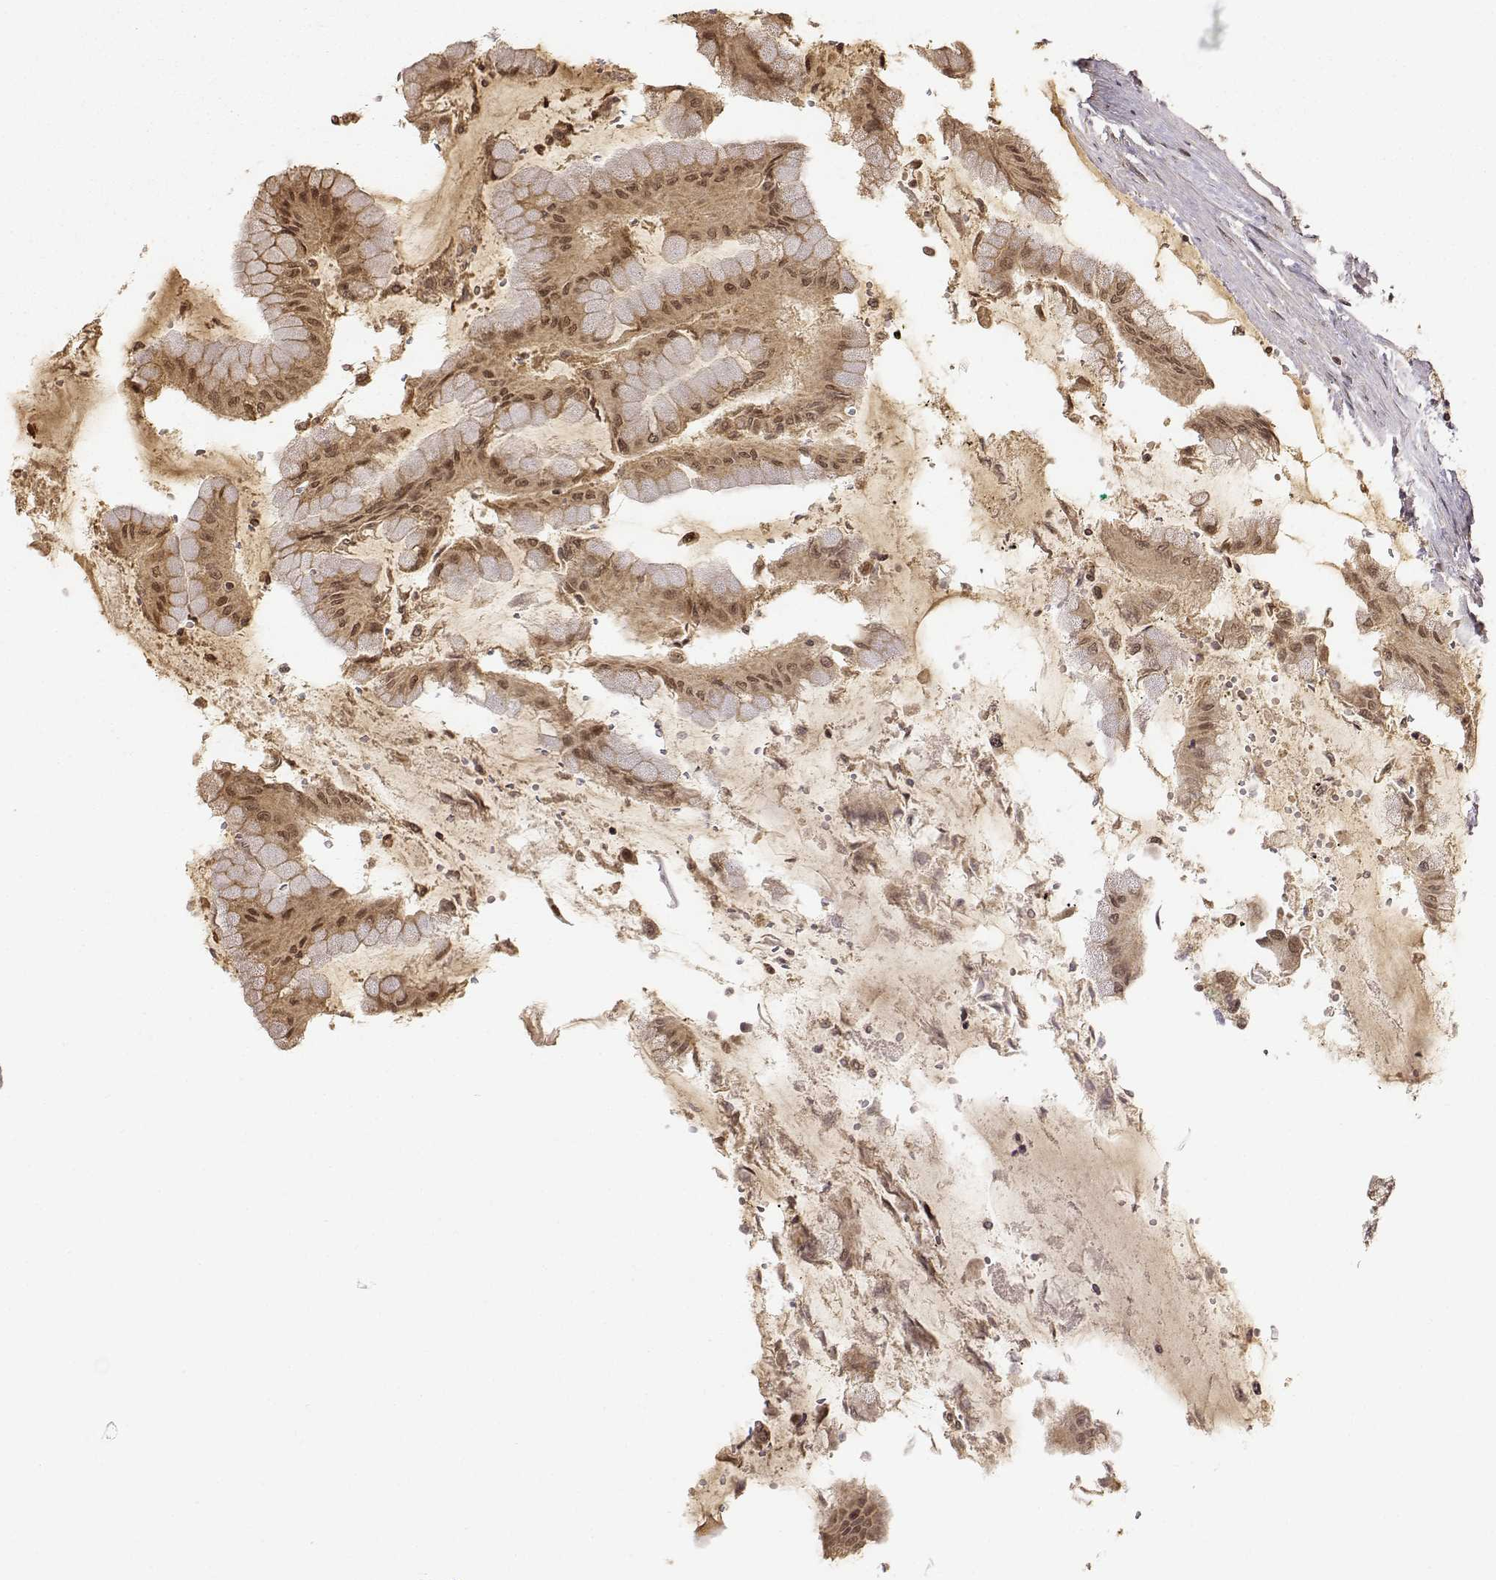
{"staining": {"intensity": "moderate", "quantity": ">75%", "location": "cytoplasmic/membranous,nuclear"}, "tissue": "stomach", "cell_type": "Glandular cells", "image_type": "normal", "snomed": [{"axis": "morphology", "description": "Normal tissue, NOS"}, {"axis": "topography", "description": "Stomach, upper"}], "caption": "Glandular cells demonstrate moderate cytoplasmic/membranous,nuclear positivity in about >75% of cells in normal stomach. The staining is performed using DAB (3,3'-diaminobenzidine) brown chromogen to label protein expression. The nuclei are counter-stained blue using hematoxylin.", "gene": "MAEA", "patient": {"sex": "male", "age": 60}}